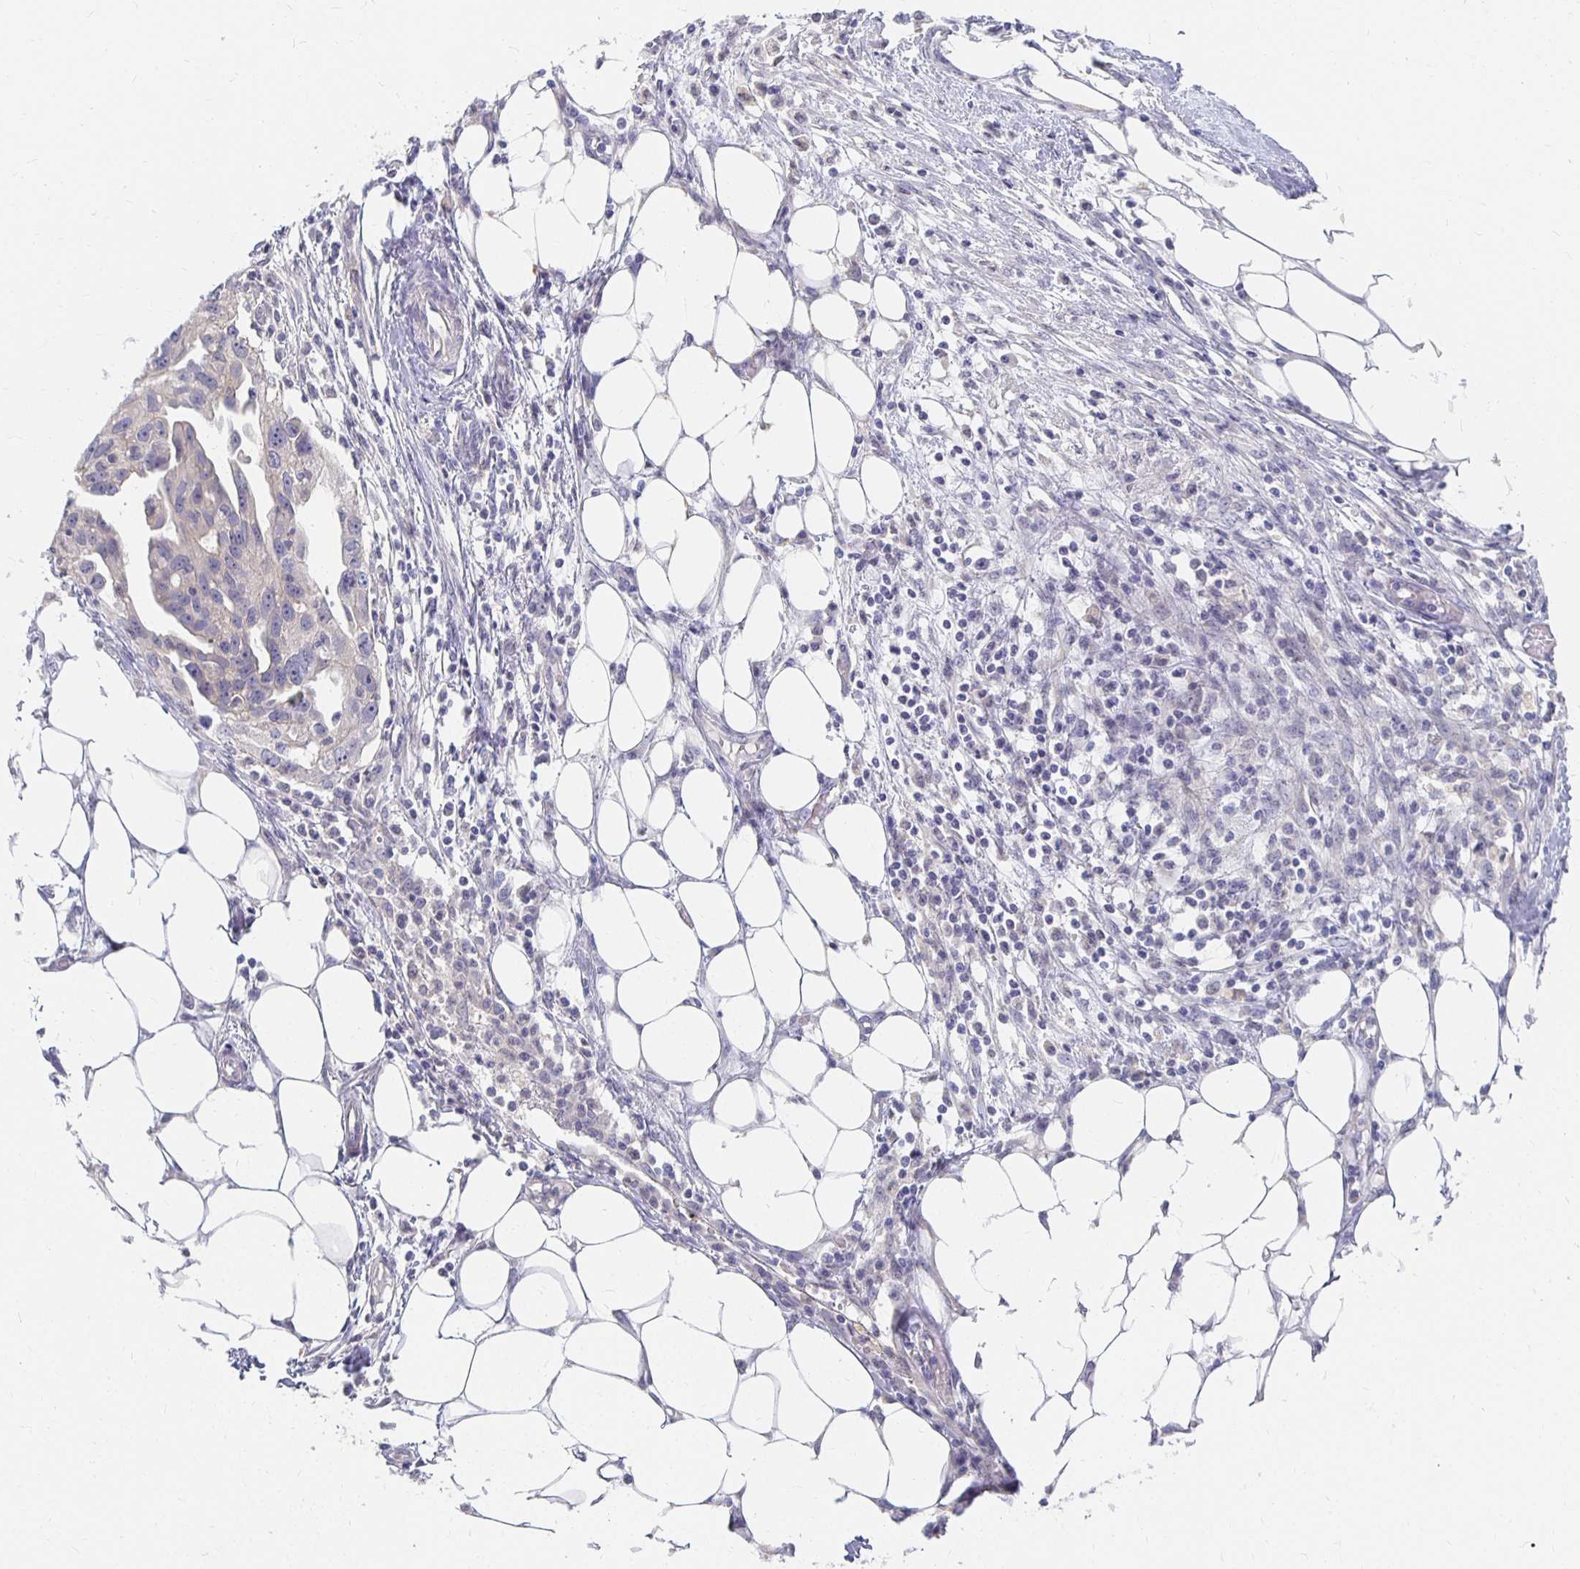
{"staining": {"intensity": "negative", "quantity": "none", "location": "none"}, "tissue": "ovarian cancer", "cell_type": "Tumor cells", "image_type": "cancer", "snomed": [{"axis": "morphology", "description": "Carcinoma, endometroid"}, {"axis": "morphology", "description": "Cystadenocarcinoma, serous, NOS"}, {"axis": "topography", "description": "Ovary"}], "caption": "Ovarian cancer was stained to show a protein in brown. There is no significant staining in tumor cells.", "gene": "FKRP", "patient": {"sex": "female", "age": 45}}